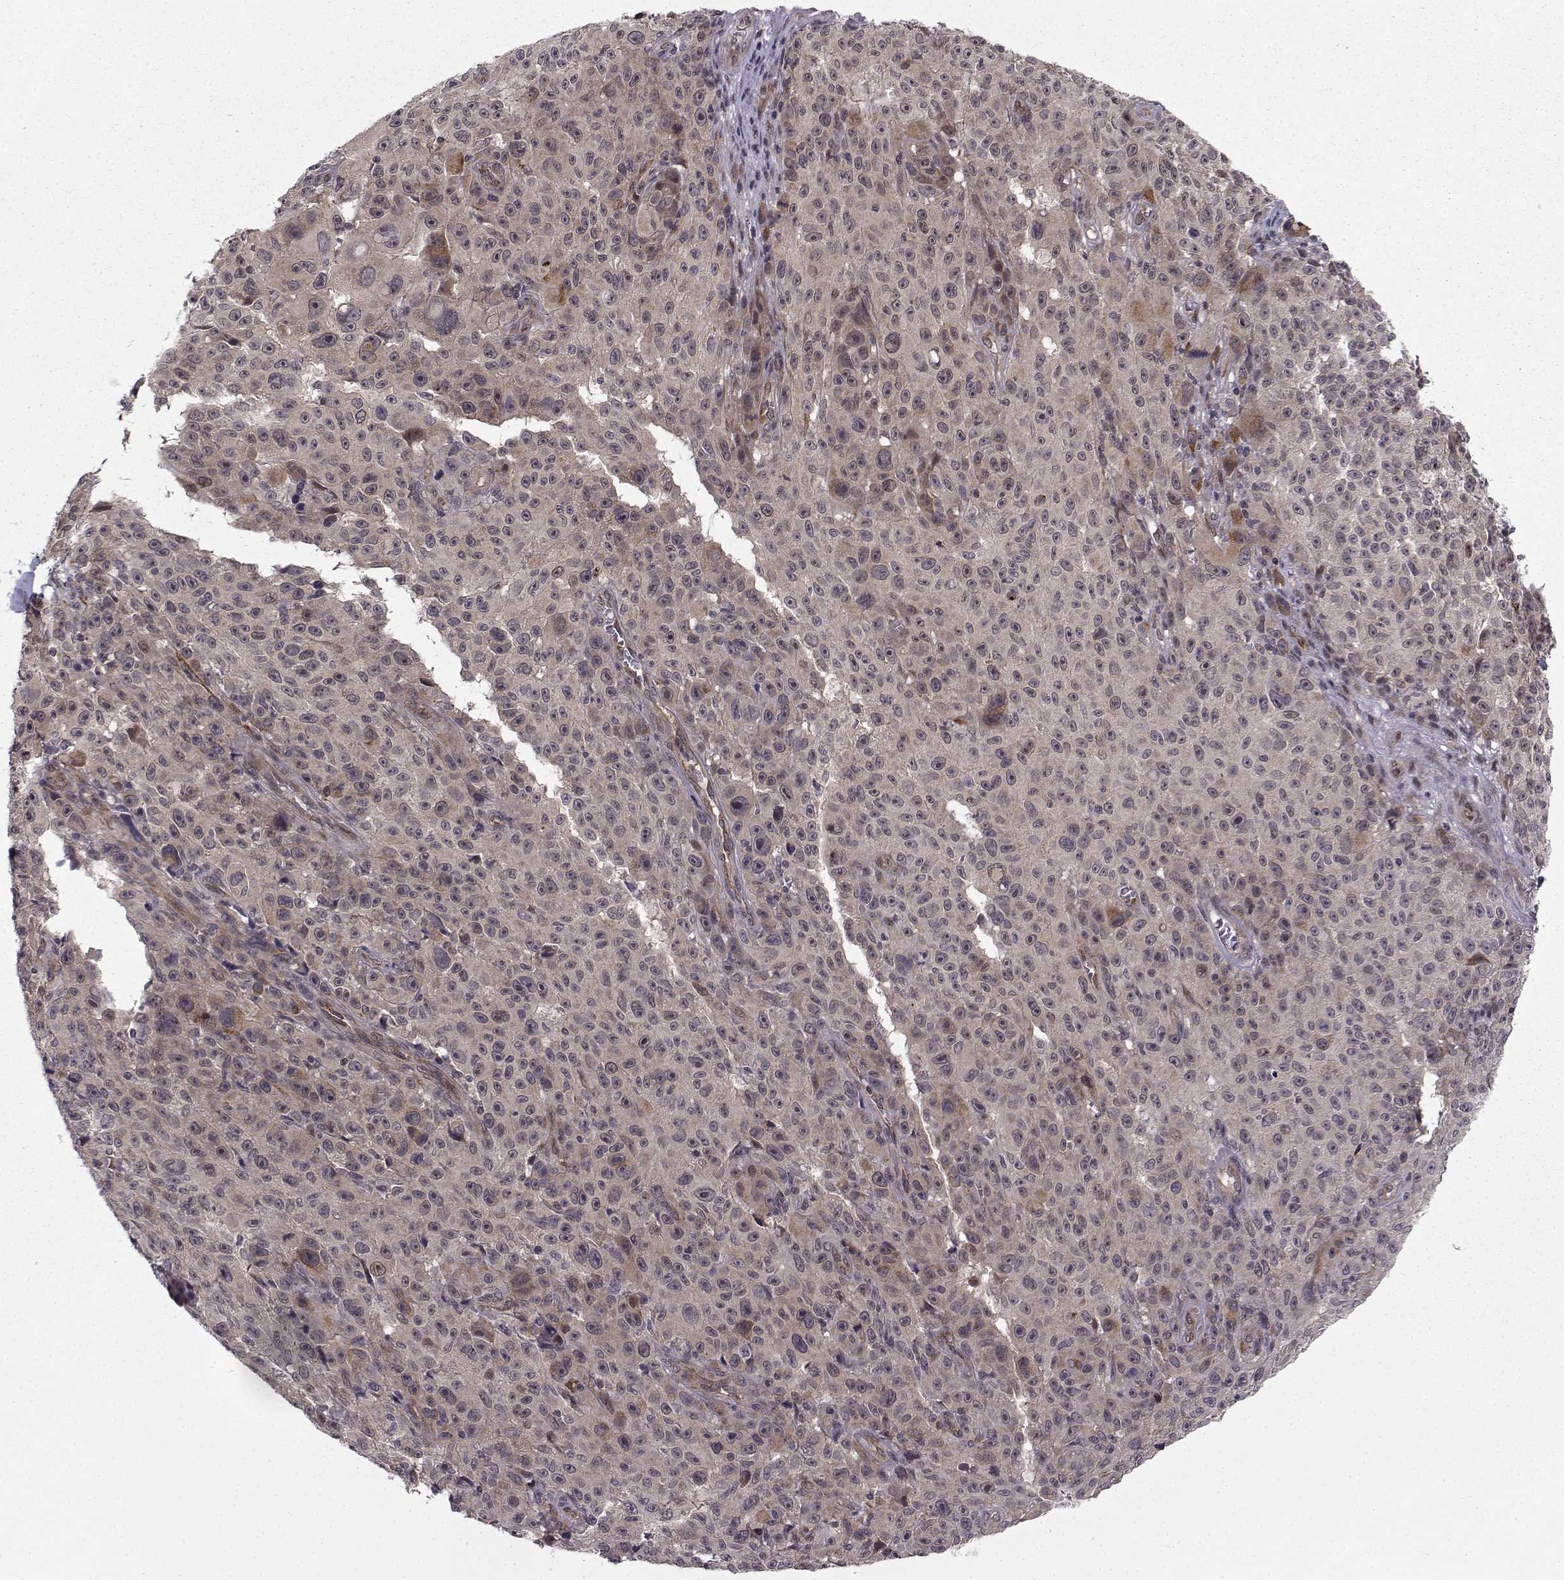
{"staining": {"intensity": "weak", "quantity": "<25%", "location": "cytoplasmic/membranous"}, "tissue": "melanoma", "cell_type": "Tumor cells", "image_type": "cancer", "snomed": [{"axis": "morphology", "description": "Malignant melanoma, NOS"}, {"axis": "topography", "description": "Skin"}], "caption": "The immunohistochemistry image has no significant positivity in tumor cells of malignant melanoma tissue. The staining was performed using DAB (3,3'-diaminobenzidine) to visualize the protein expression in brown, while the nuclei were stained in blue with hematoxylin (Magnification: 20x).", "gene": "PKN2", "patient": {"sex": "female", "age": 82}}